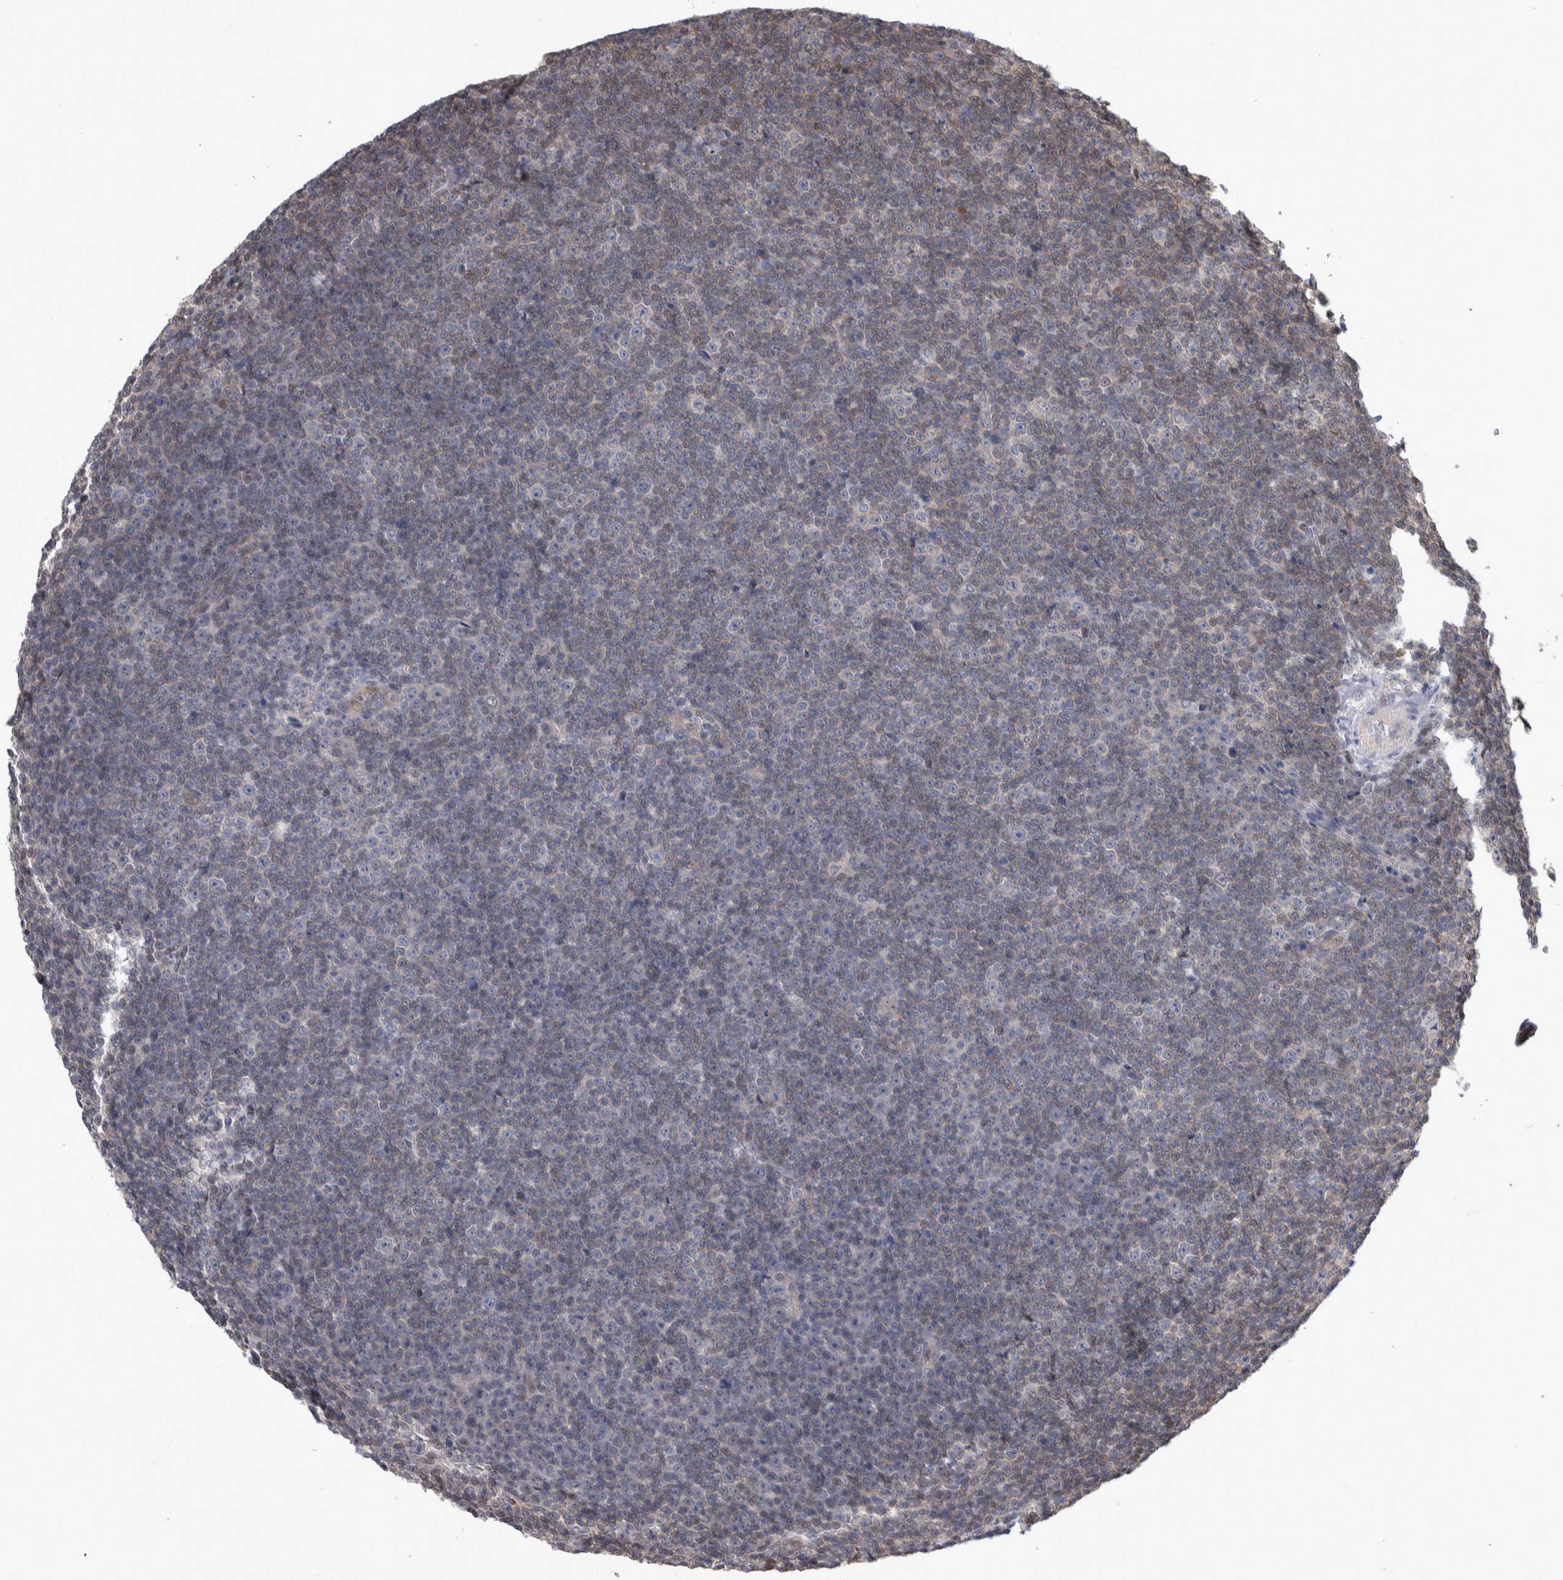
{"staining": {"intensity": "weak", "quantity": "<25%", "location": "cytoplasmic/membranous"}, "tissue": "lymphoma", "cell_type": "Tumor cells", "image_type": "cancer", "snomed": [{"axis": "morphology", "description": "Malignant lymphoma, non-Hodgkin's type, Low grade"}, {"axis": "topography", "description": "Lymph node"}], "caption": "High magnification brightfield microscopy of lymphoma stained with DAB (3,3'-diaminobenzidine) (brown) and counterstained with hematoxylin (blue): tumor cells show no significant positivity. The staining was performed using DAB to visualize the protein expression in brown, while the nuclei were stained in blue with hematoxylin (Magnification: 20x).", "gene": "TAX1BP1", "patient": {"sex": "female", "age": 67}}